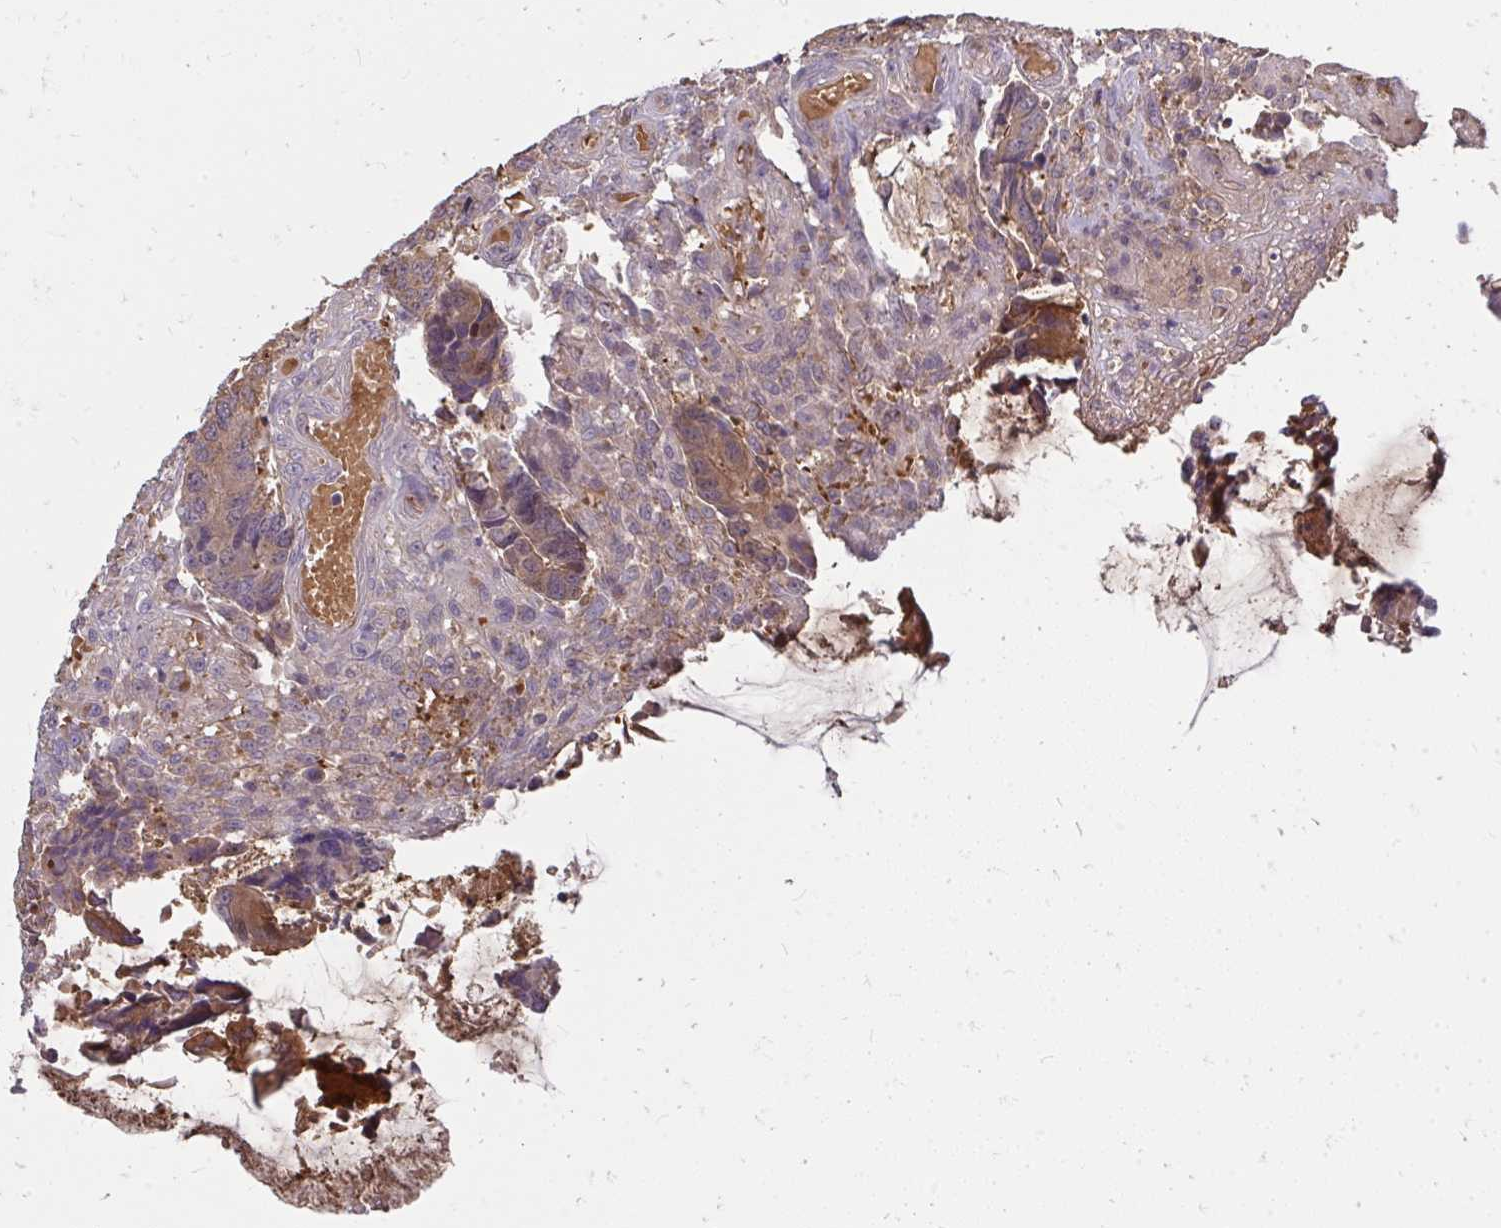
{"staining": {"intensity": "moderate", "quantity": ">75%", "location": "cytoplasmic/membranous"}, "tissue": "colorectal cancer", "cell_type": "Tumor cells", "image_type": "cancer", "snomed": [{"axis": "morphology", "description": "Adenocarcinoma, NOS"}, {"axis": "topography", "description": "Colon"}], "caption": "Protein expression analysis of colorectal adenocarcinoma demonstrates moderate cytoplasmic/membranous expression in approximately >75% of tumor cells.", "gene": "ZNF285", "patient": {"sex": "male", "age": 87}}